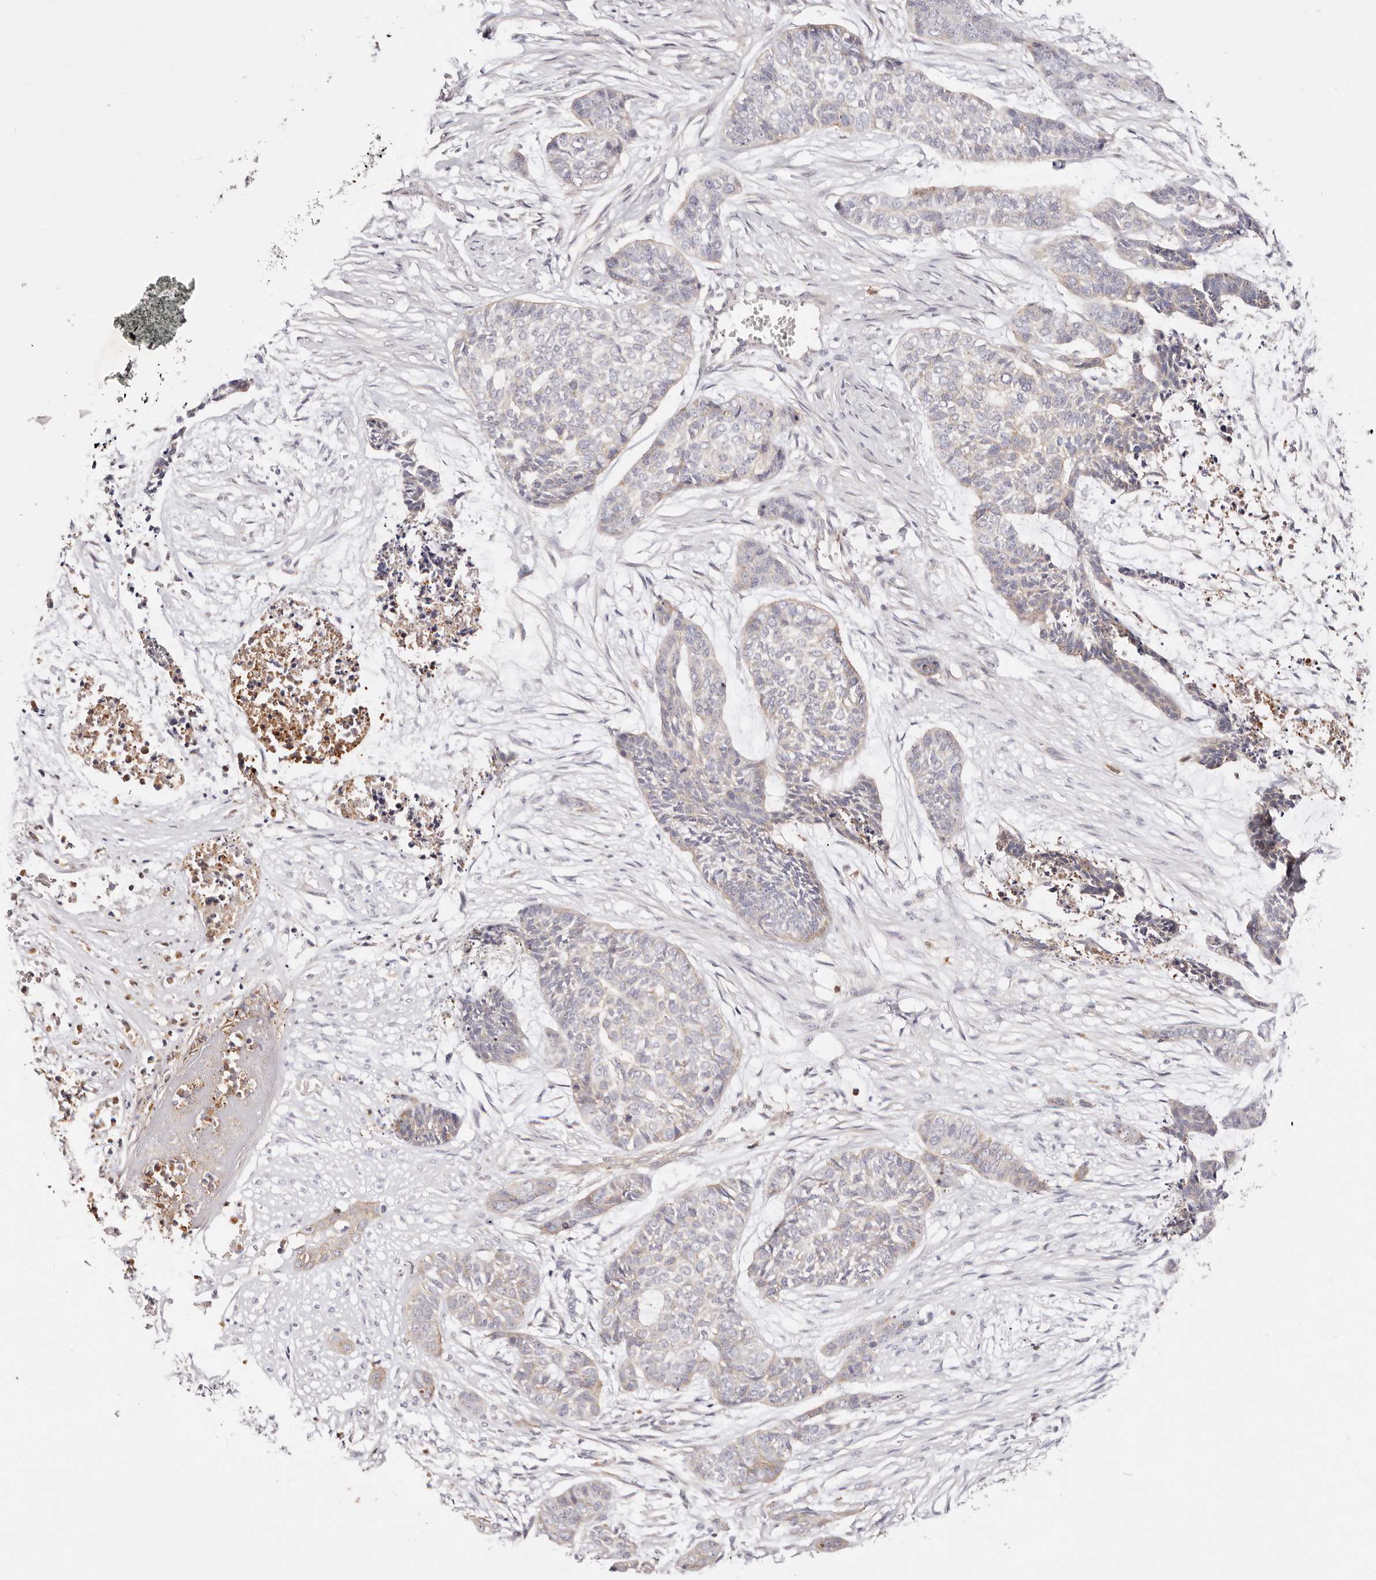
{"staining": {"intensity": "negative", "quantity": "none", "location": "none"}, "tissue": "skin cancer", "cell_type": "Tumor cells", "image_type": "cancer", "snomed": [{"axis": "morphology", "description": "Basal cell carcinoma"}, {"axis": "topography", "description": "Skin"}], "caption": "Immunohistochemistry (IHC) micrograph of human skin cancer stained for a protein (brown), which exhibits no staining in tumor cells.", "gene": "SLC35B2", "patient": {"sex": "female", "age": 64}}